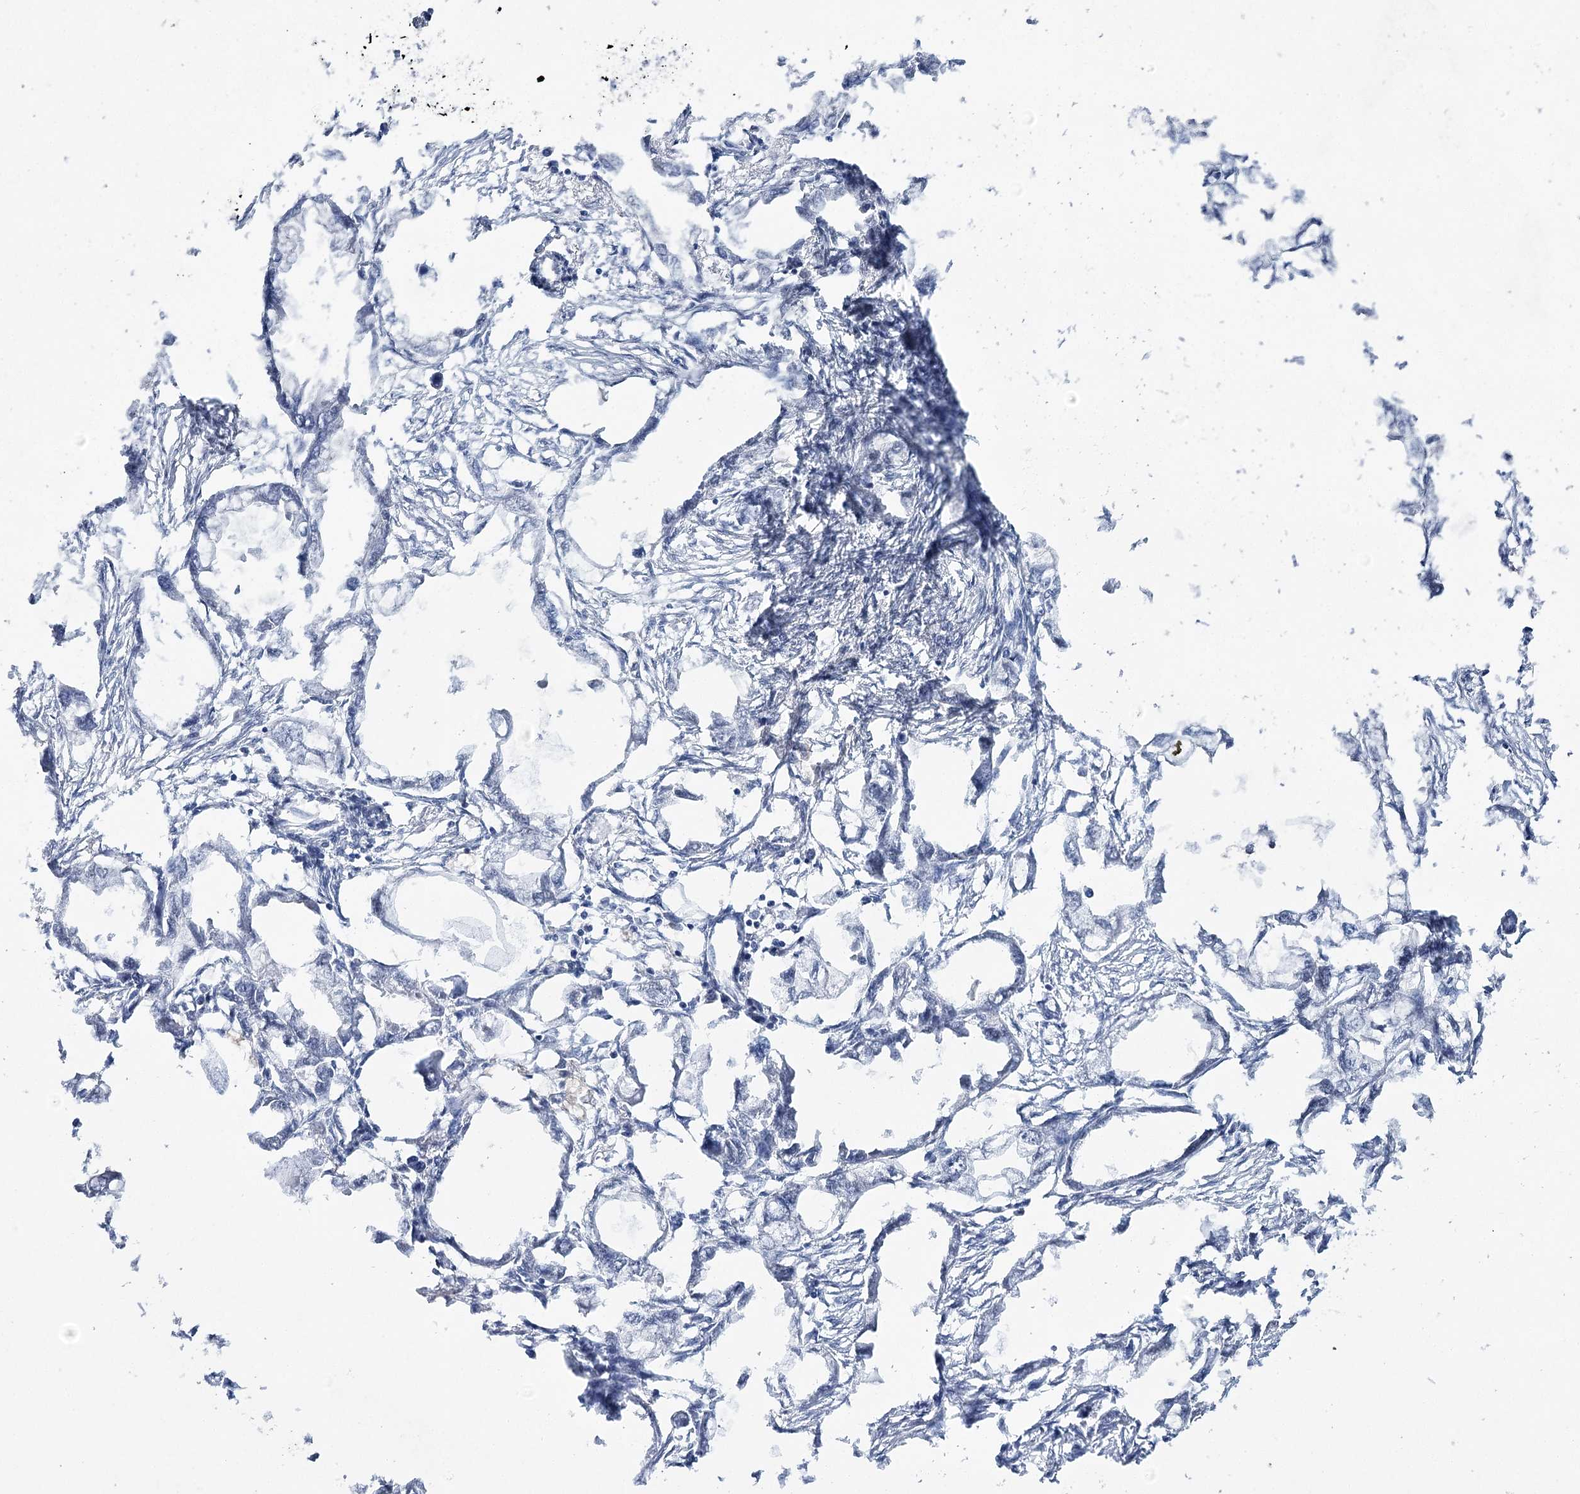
{"staining": {"intensity": "negative", "quantity": "none", "location": "none"}, "tissue": "endometrial cancer", "cell_type": "Tumor cells", "image_type": "cancer", "snomed": [{"axis": "morphology", "description": "Adenocarcinoma, NOS"}, {"axis": "morphology", "description": "Adenocarcinoma, metastatic, NOS"}, {"axis": "topography", "description": "Adipose tissue"}, {"axis": "topography", "description": "Endometrium"}], "caption": "An image of human adenocarcinoma (endometrial) is negative for staining in tumor cells. (Immunohistochemistry (ihc), brightfield microscopy, high magnification).", "gene": "ZC3H8", "patient": {"sex": "female", "age": 67}}